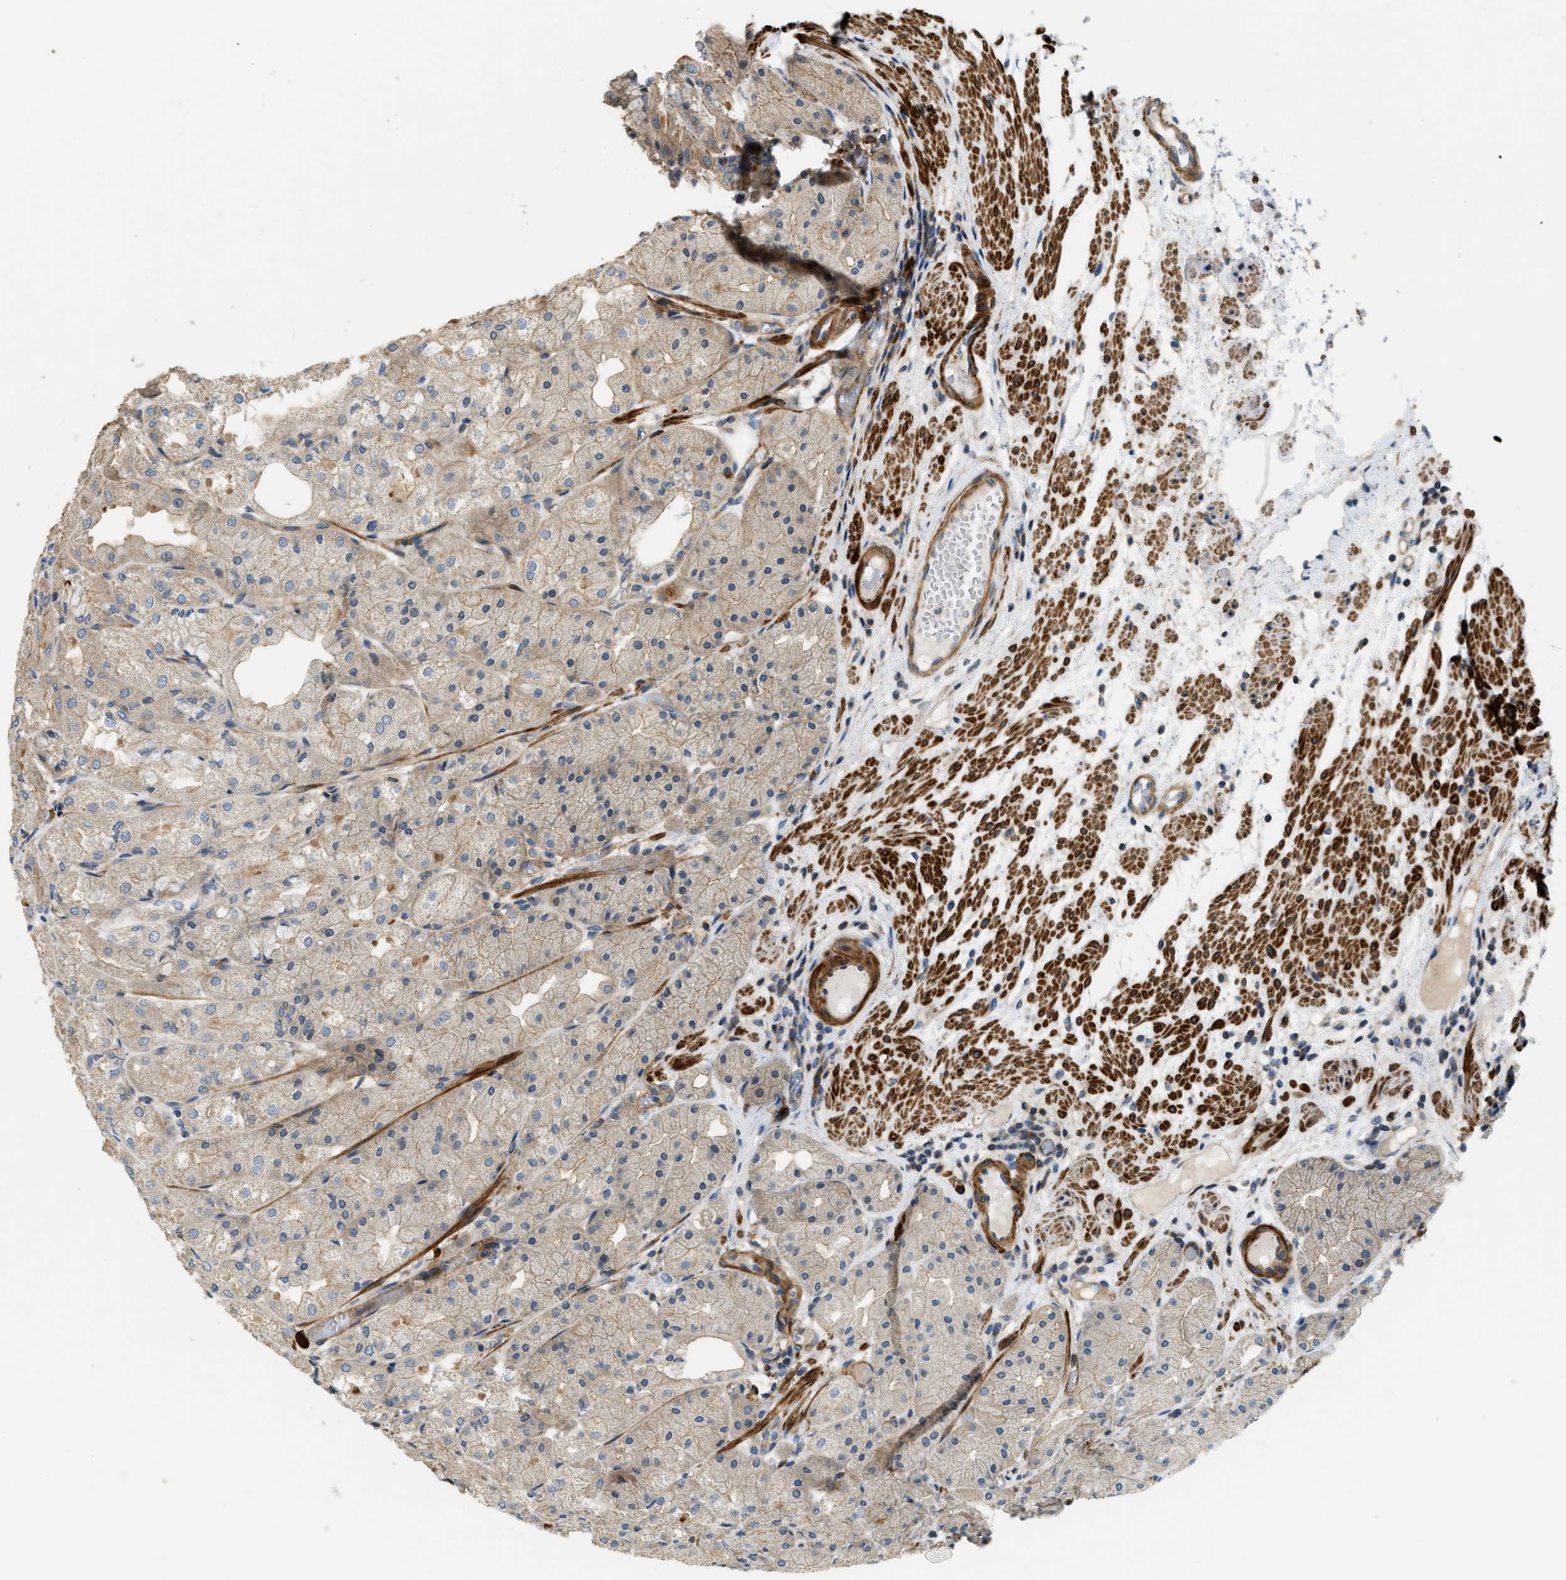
{"staining": {"intensity": "weak", "quantity": ">75%", "location": "cytoplasmic/membranous"}, "tissue": "stomach", "cell_type": "Glandular cells", "image_type": "normal", "snomed": [{"axis": "morphology", "description": "Normal tissue, NOS"}, {"axis": "topography", "description": "Stomach, upper"}], "caption": "Stomach stained with IHC reveals weak cytoplasmic/membranous staining in about >75% of glandular cells.", "gene": "BTN3A2", "patient": {"sex": "male", "age": 72}}